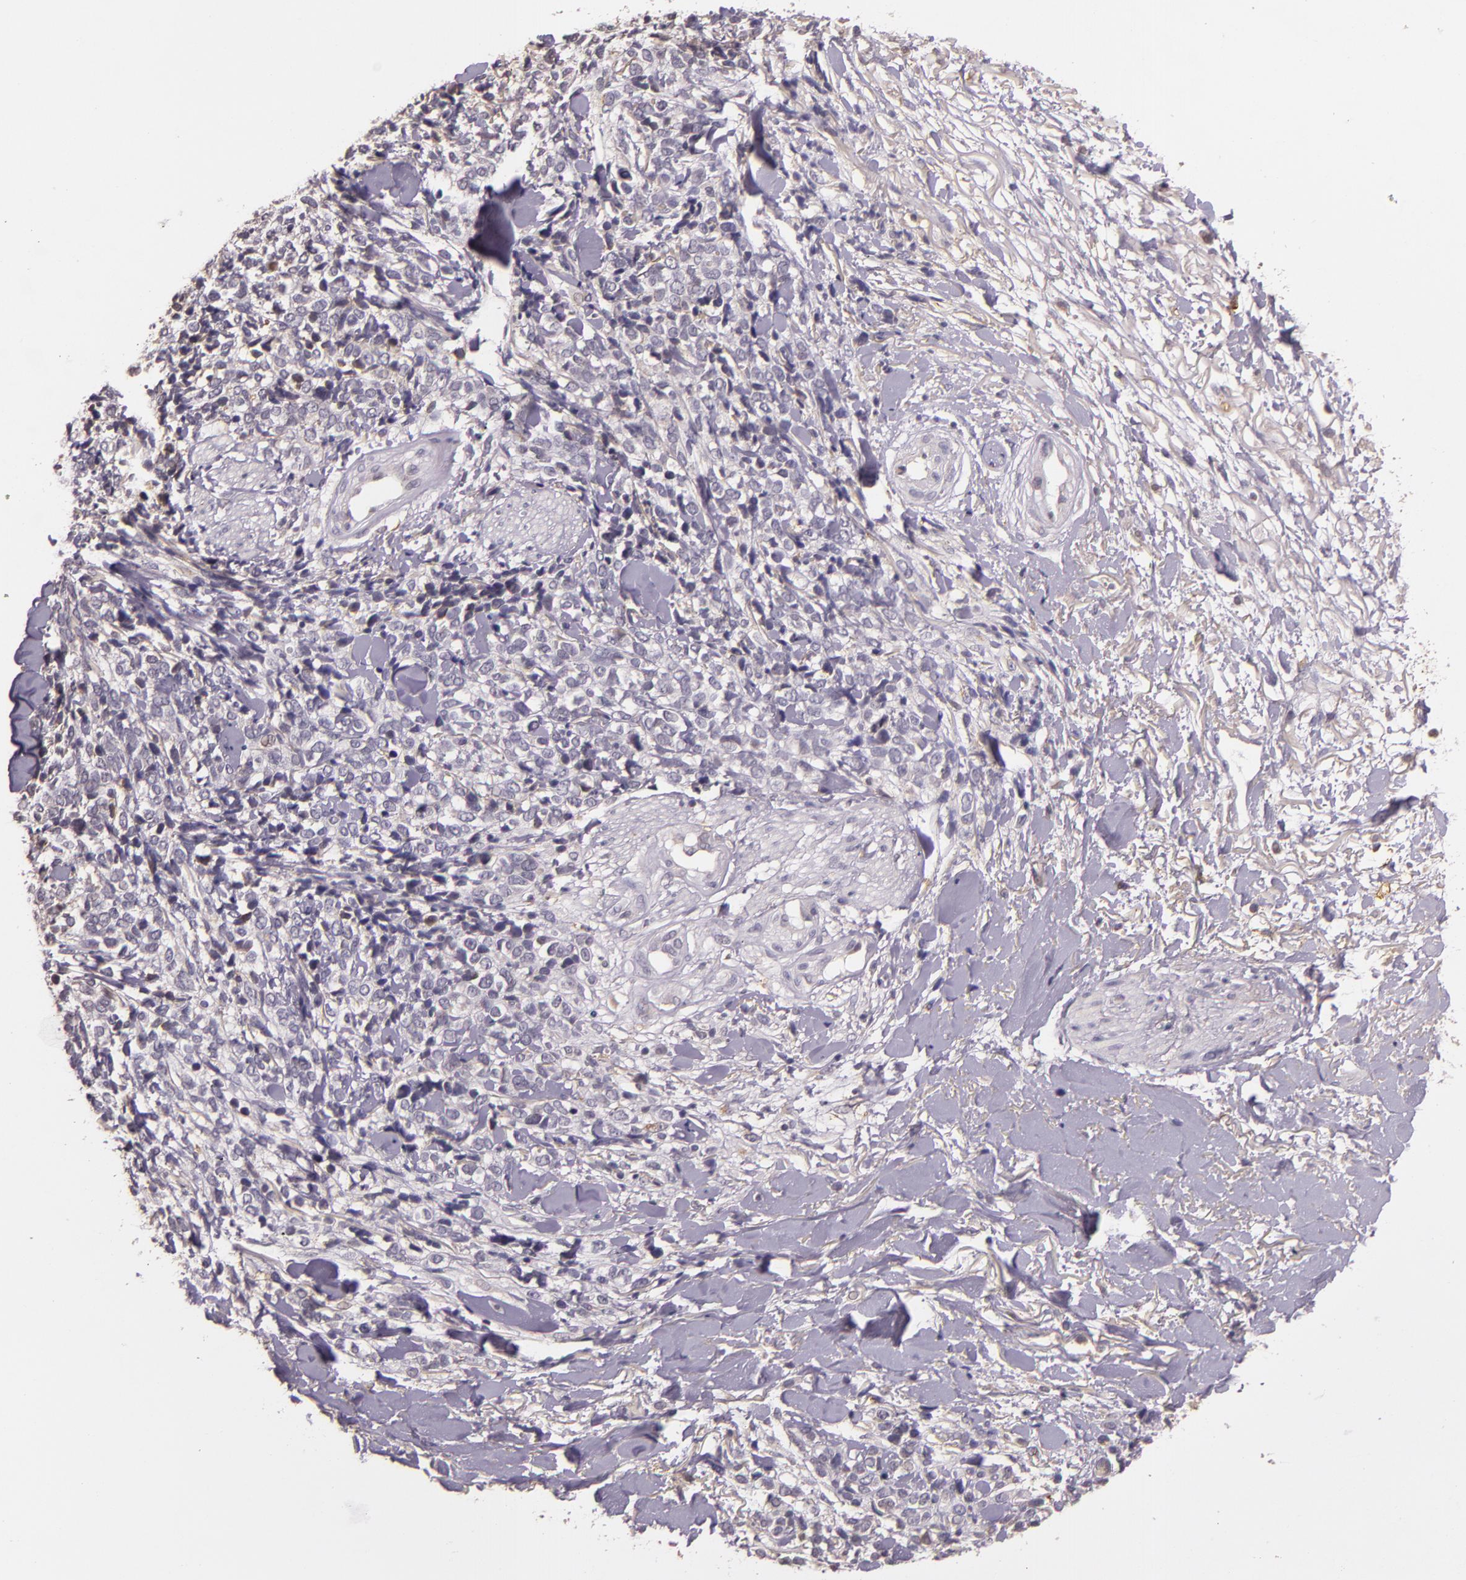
{"staining": {"intensity": "negative", "quantity": "none", "location": "none"}, "tissue": "melanoma", "cell_type": "Tumor cells", "image_type": "cancer", "snomed": [{"axis": "morphology", "description": "Malignant melanoma, NOS"}, {"axis": "topography", "description": "Skin"}], "caption": "A high-resolution micrograph shows immunohistochemistry (IHC) staining of melanoma, which displays no significant expression in tumor cells.", "gene": "ARMH4", "patient": {"sex": "female", "age": 85}}